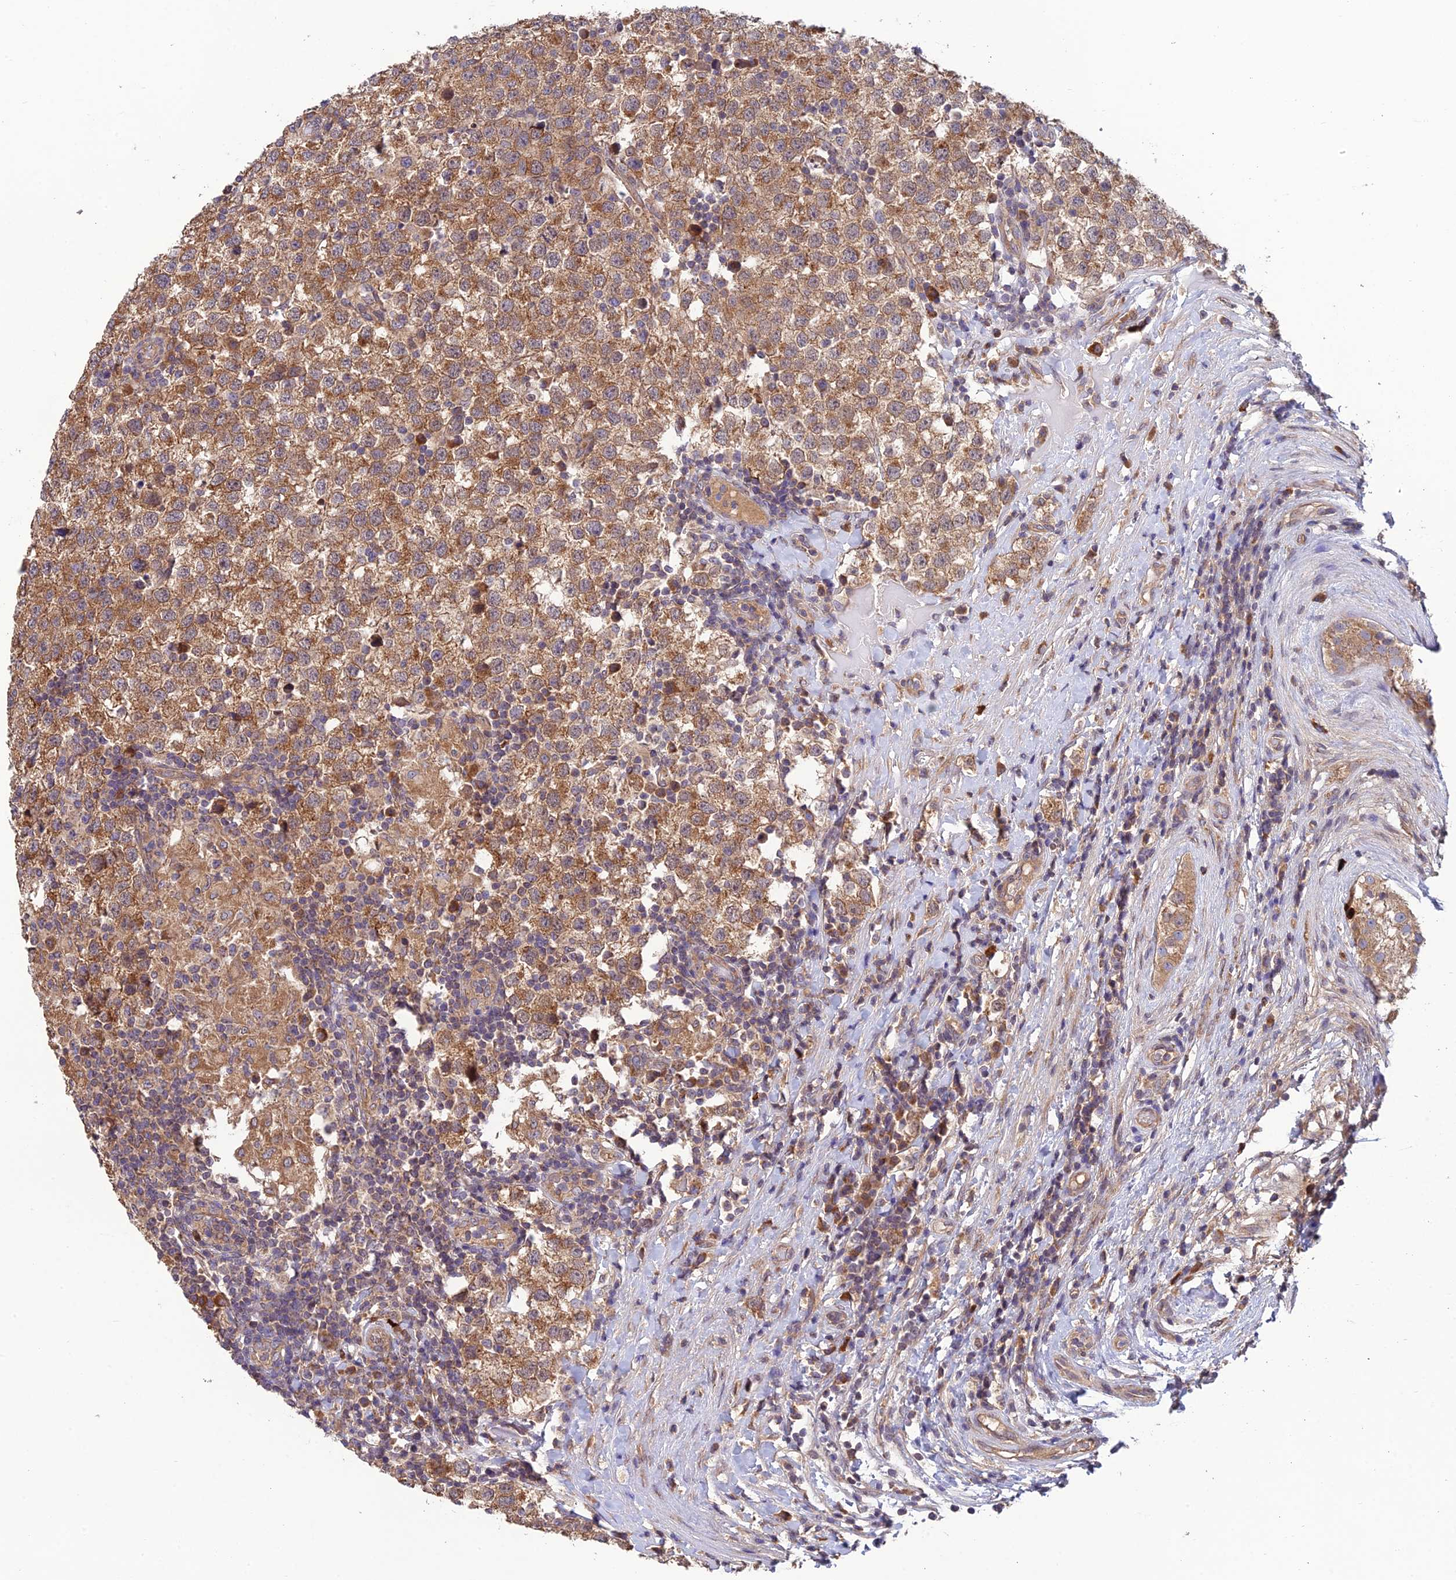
{"staining": {"intensity": "moderate", "quantity": ">75%", "location": "cytoplasmic/membranous"}, "tissue": "testis cancer", "cell_type": "Tumor cells", "image_type": "cancer", "snomed": [{"axis": "morphology", "description": "Seminoma, NOS"}, {"axis": "topography", "description": "Testis"}], "caption": "Testis cancer was stained to show a protein in brown. There is medium levels of moderate cytoplasmic/membranous positivity in approximately >75% of tumor cells.", "gene": "MRNIP", "patient": {"sex": "male", "age": 34}}